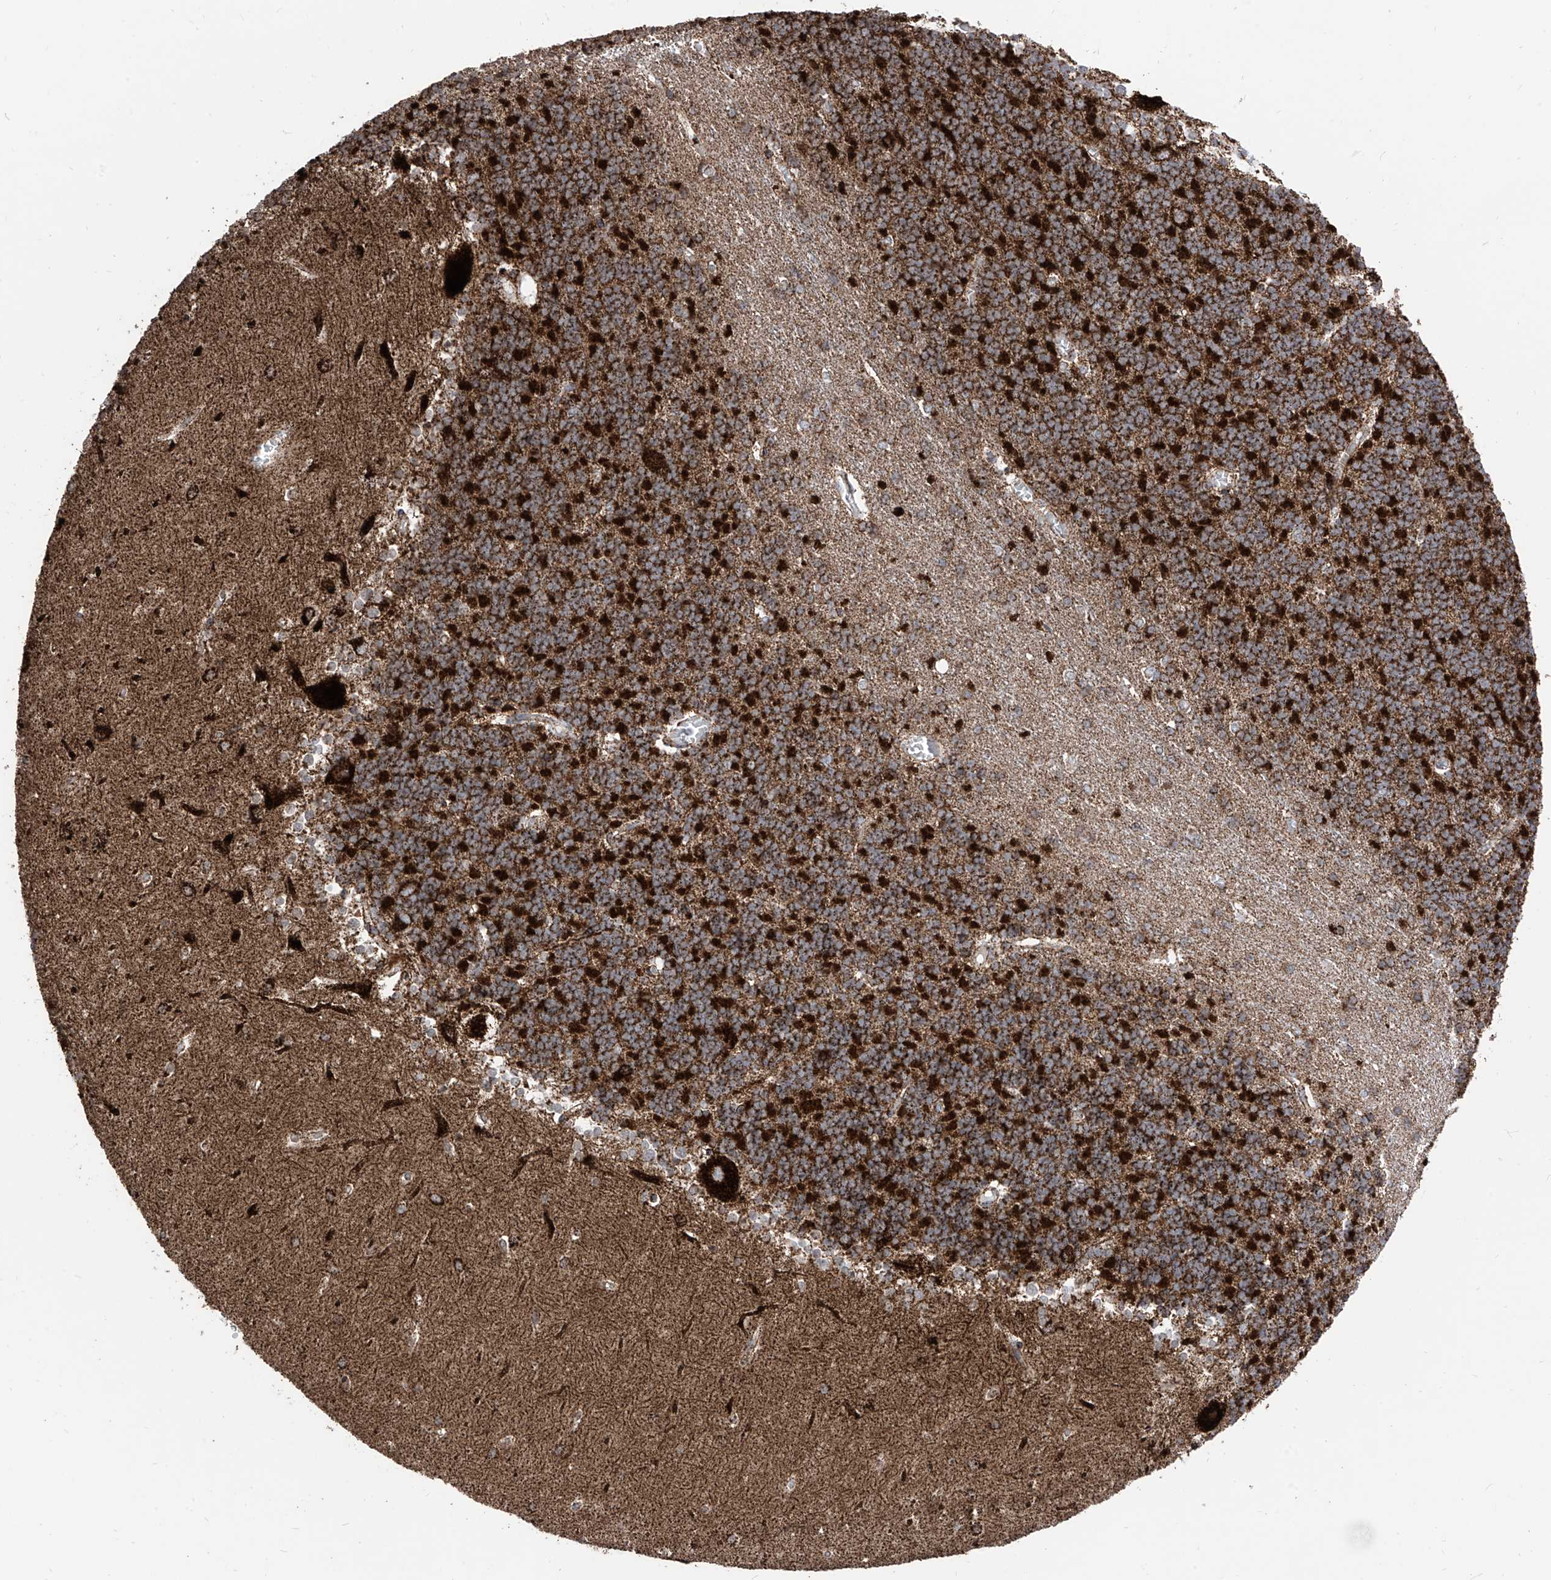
{"staining": {"intensity": "strong", "quantity": "25%-75%", "location": "cytoplasmic/membranous"}, "tissue": "cerebellum", "cell_type": "Cells in granular layer", "image_type": "normal", "snomed": [{"axis": "morphology", "description": "Normal tissue, NOS"}, {"axis": "topography", "description": "Cerebellum"}], "caption": "Immunohistochemical staining of unremarkable human cerebellum displays high levels of strong cytoplasmic/membranous positivity in approximately 25%-75% of cells in granular layer.", "gene": "COX5B", "patient": {"sex": "male", "age": 37}}